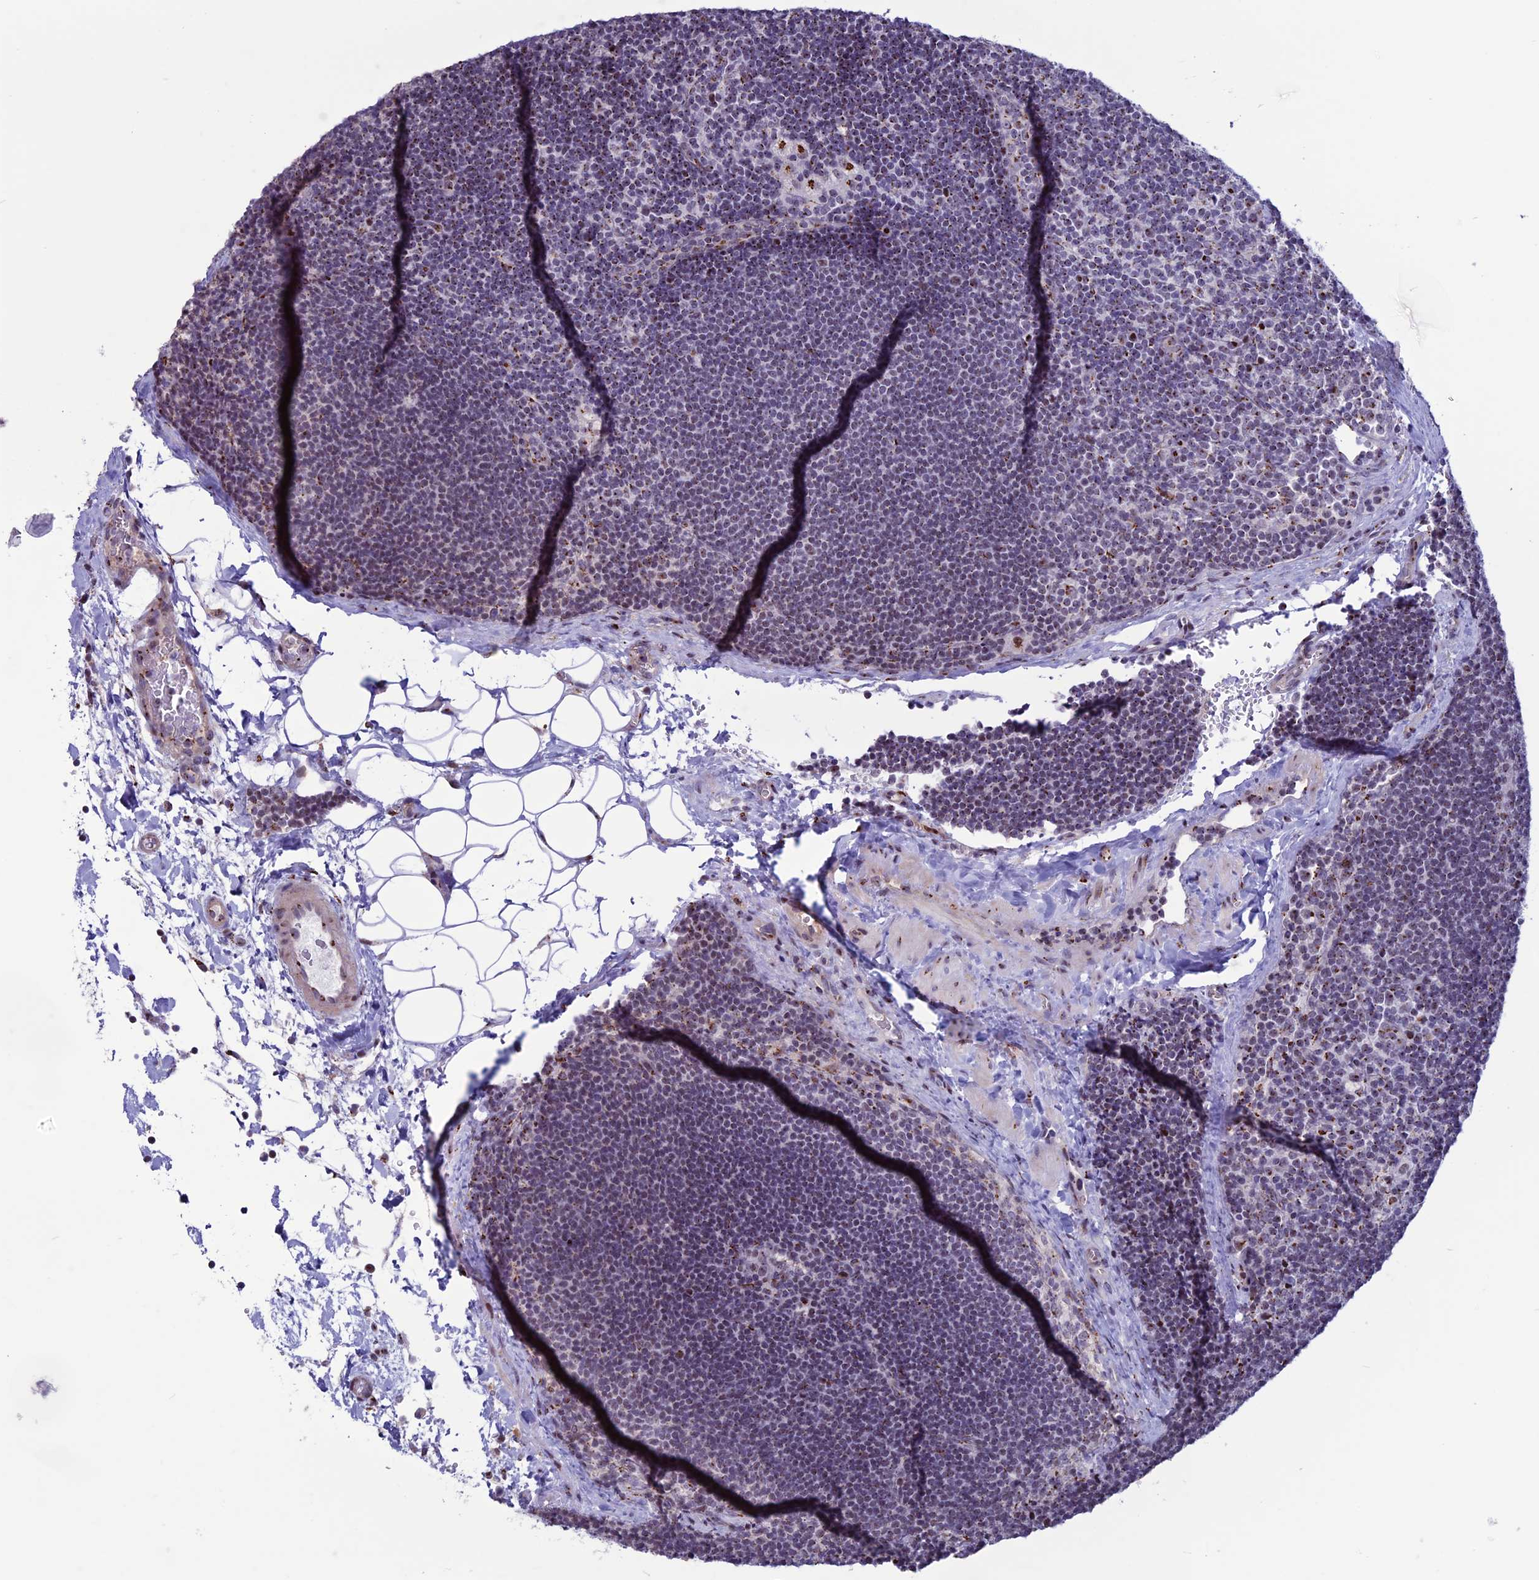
{"staining": {"intensity": "strong", "quantity": "<25%", "location": "cytoplasmic/membranous"}, "tissue": "lymph node", "cell_type": "Germinal center cells", "image_type": "normal", "snomed": [{"axis": "morphology", "description": "Normal tissue, NOS"}, {"axis": "topography", "description": "Lymph node"}], "caption": "The micrograph reveals staining of normal lymph node, revealing strong cytoplasmic/membranous protein expression (brown color) within germinal center cells. (IHC, brightfield microscopy, high magnification).", "gene": "PLEKHA4", "patient": {"sex": "male", "age": 24}}